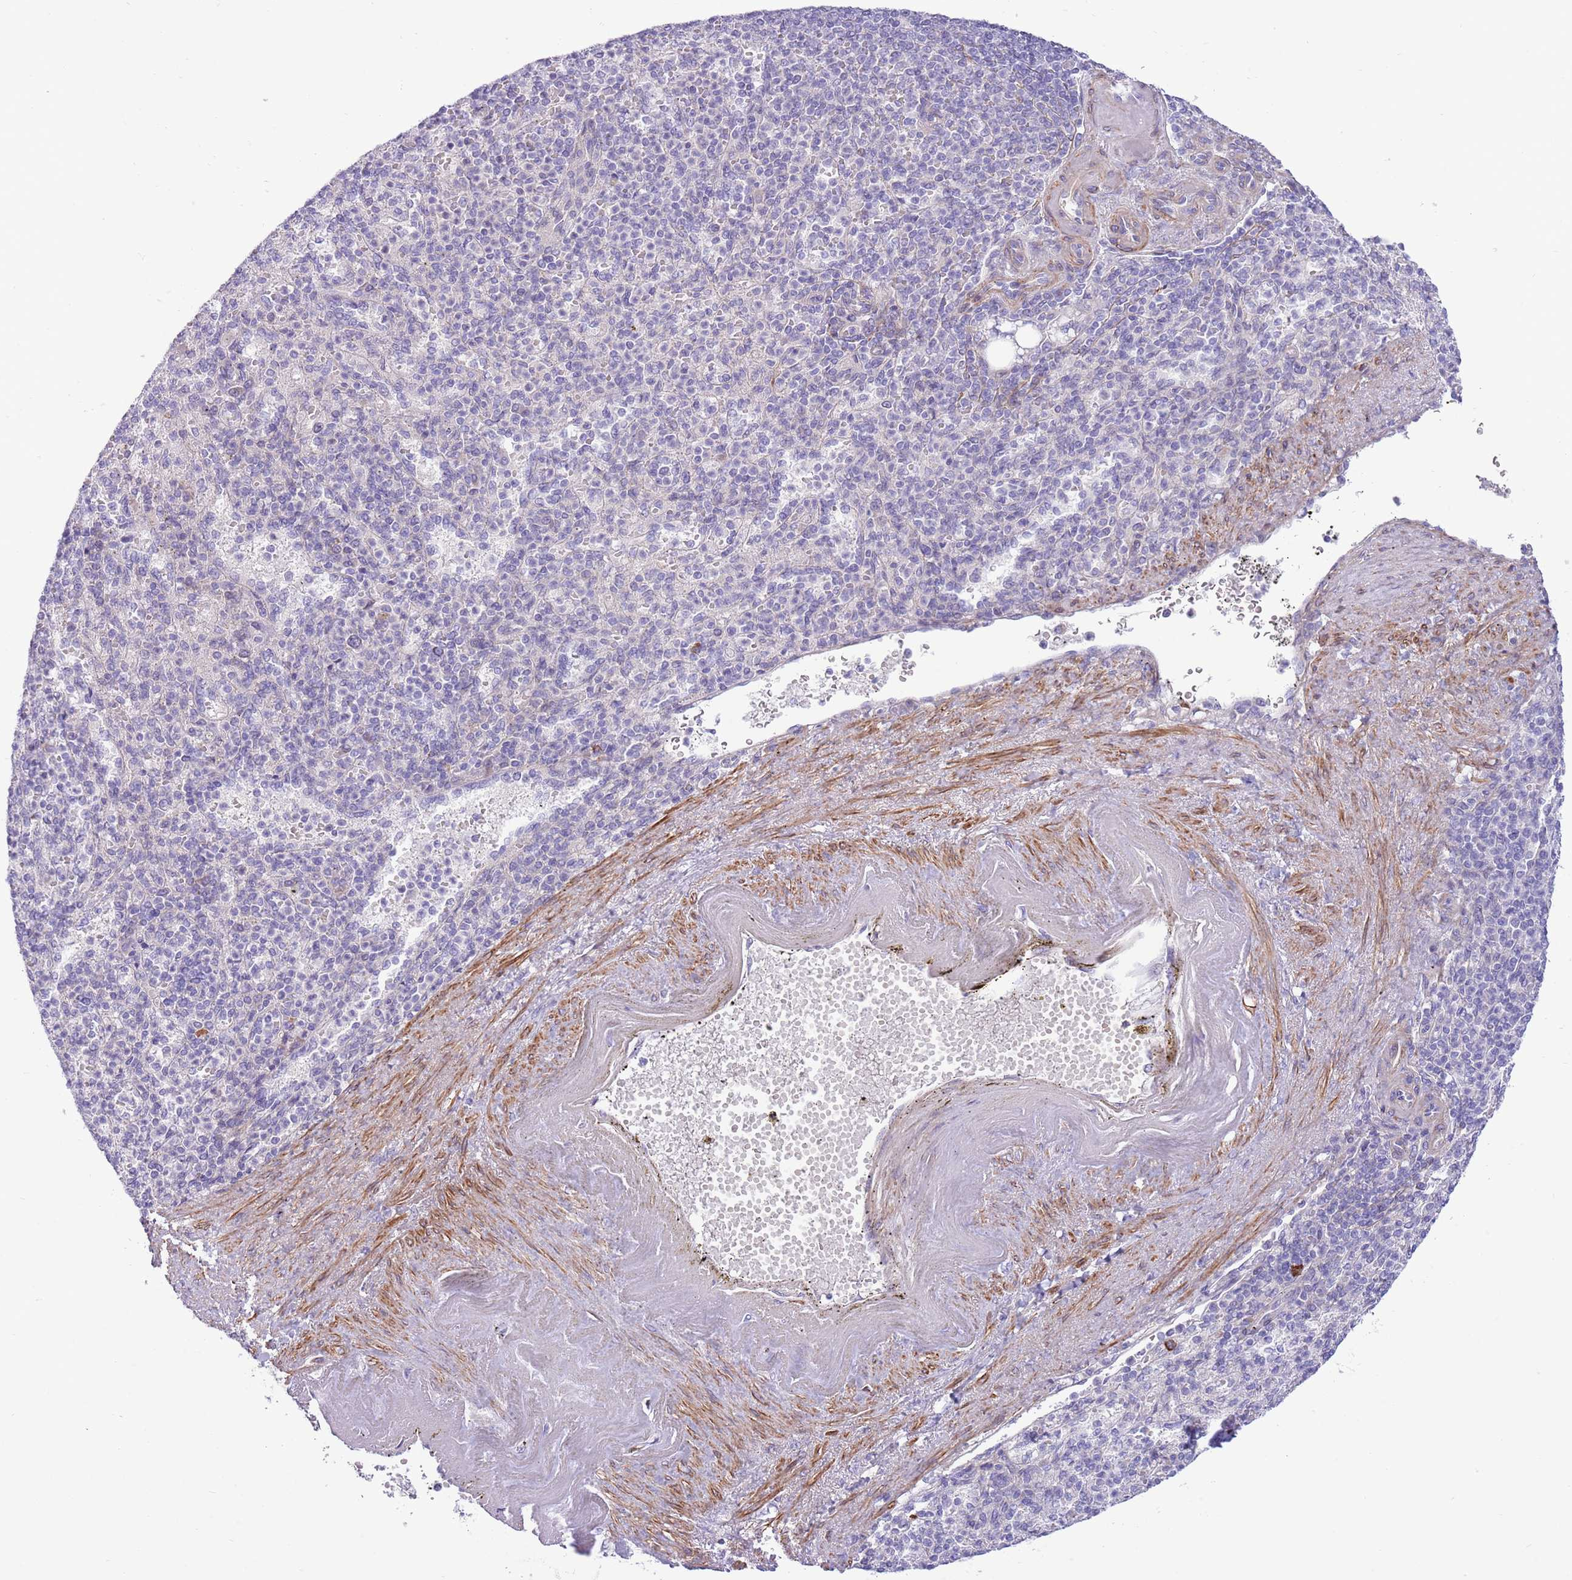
{"staining": {"intensity": "negative", "quantity": "none", "location": "none"}, "tissue": "spleen", "cell_type": "Cells in red pulp", "image_type": "normal", "snomed": [{"axis": "morphology", "description": "Normal tissue, NOS"}, {"axis": "topography", "description": "Spleen"}], "caption": "Spleen was stained to show a protein in brown. There is no significant positivity in cells in red pulp. The staining is performed using DAB brown chromogen with nuclei counter-stained in using hematoxylin.", "gene": "ZC4H2", "patient": {"sex": "female", "age": 74}}